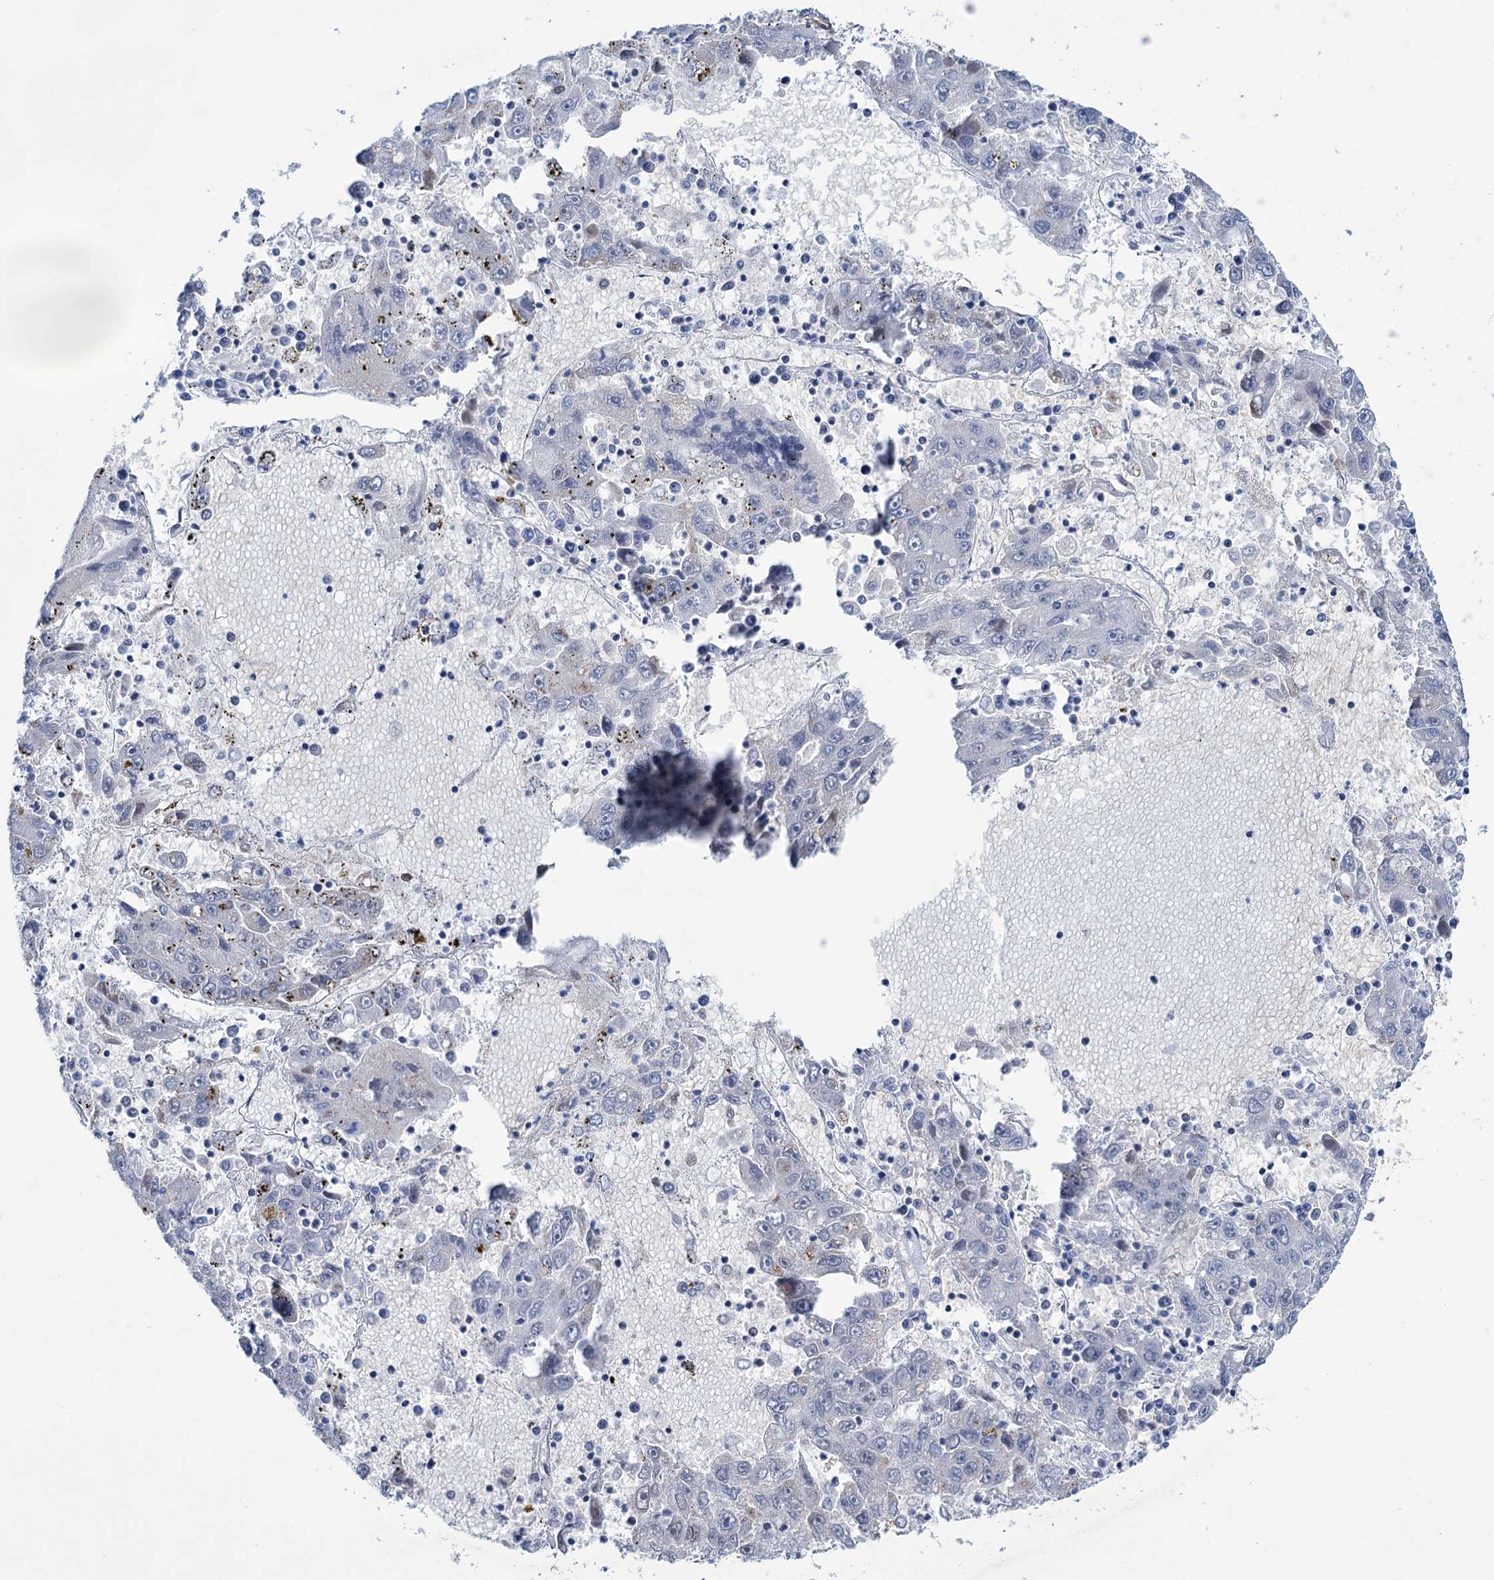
{"staining": {"intensity": "negative", "quantity": "none", "location": "none"}, "tissue": "liver cancer", "cell_type": "Tumor cells", "image_type": "cancer", "snomed": [{"axis": "morphology", "description": "Carcinoma, Hepatocellular, NOS"}, {"axis": "topography", "description": "Liver"}], "caption": "This is an IHC image of hepatocellular carcinoma (liver). There is no staining in tumor cells.", "gene": "FAM53A", "patient": {"sex": "male", "age": 49}}